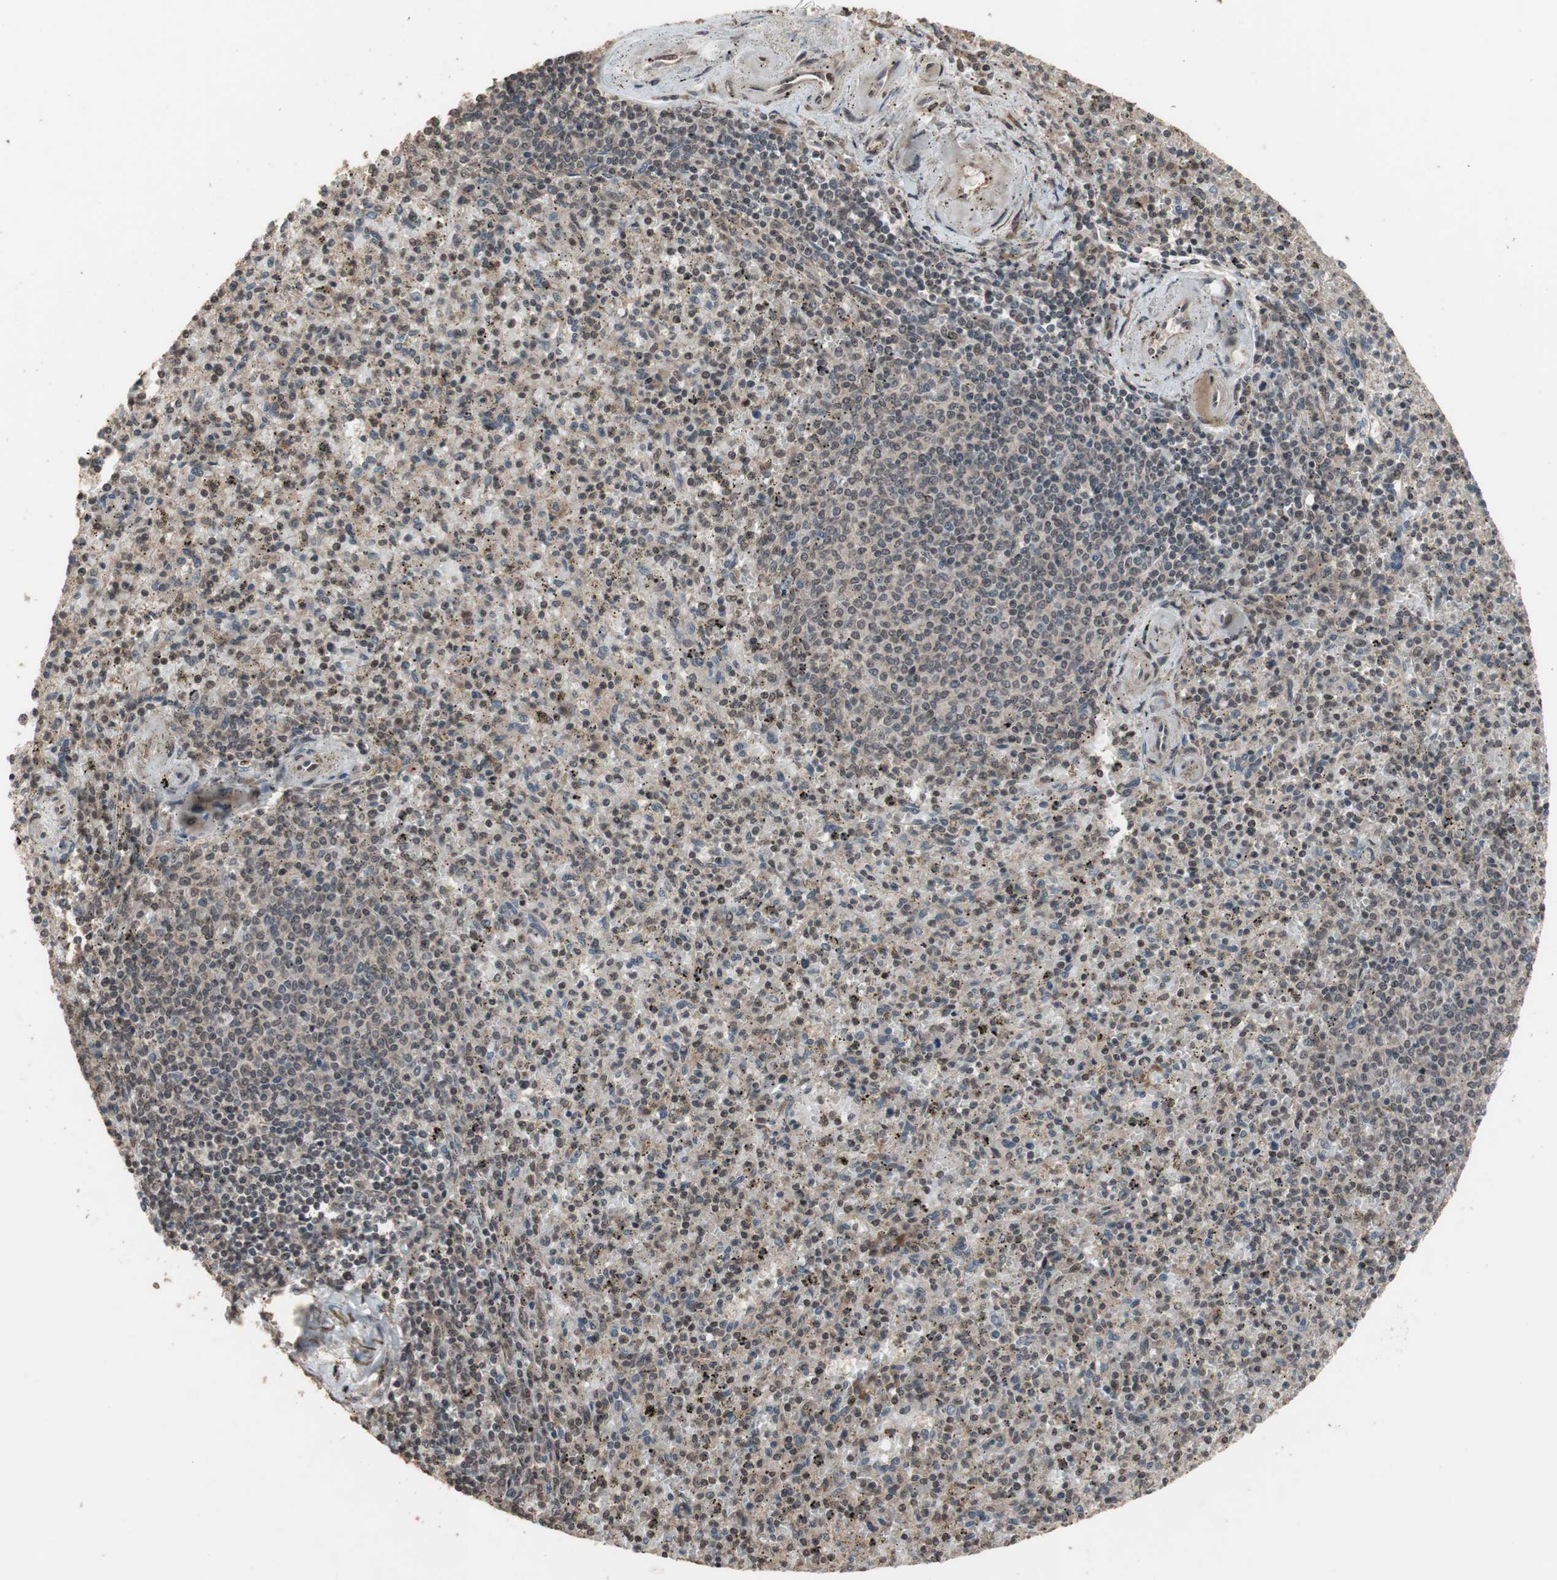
{"staining": {"intensity": "negative", "quantity": "none", "location": "none"}, "tissue": "spleen", "cell_type": "Cells in red pulp", "image_type": "normal", "snomed": [{"axis": "morphology", "description": "Normal tissue, NOS"}, {"axis": "topography", "description": "Spleen"}], "caption": "IHC photomicrograph of unremarkable human spleen stained for a protein (brown), which displays no positivity in cells in red pulp.", "gene": "KANSL1", "patient": {"sex": "male", "age": 72}}